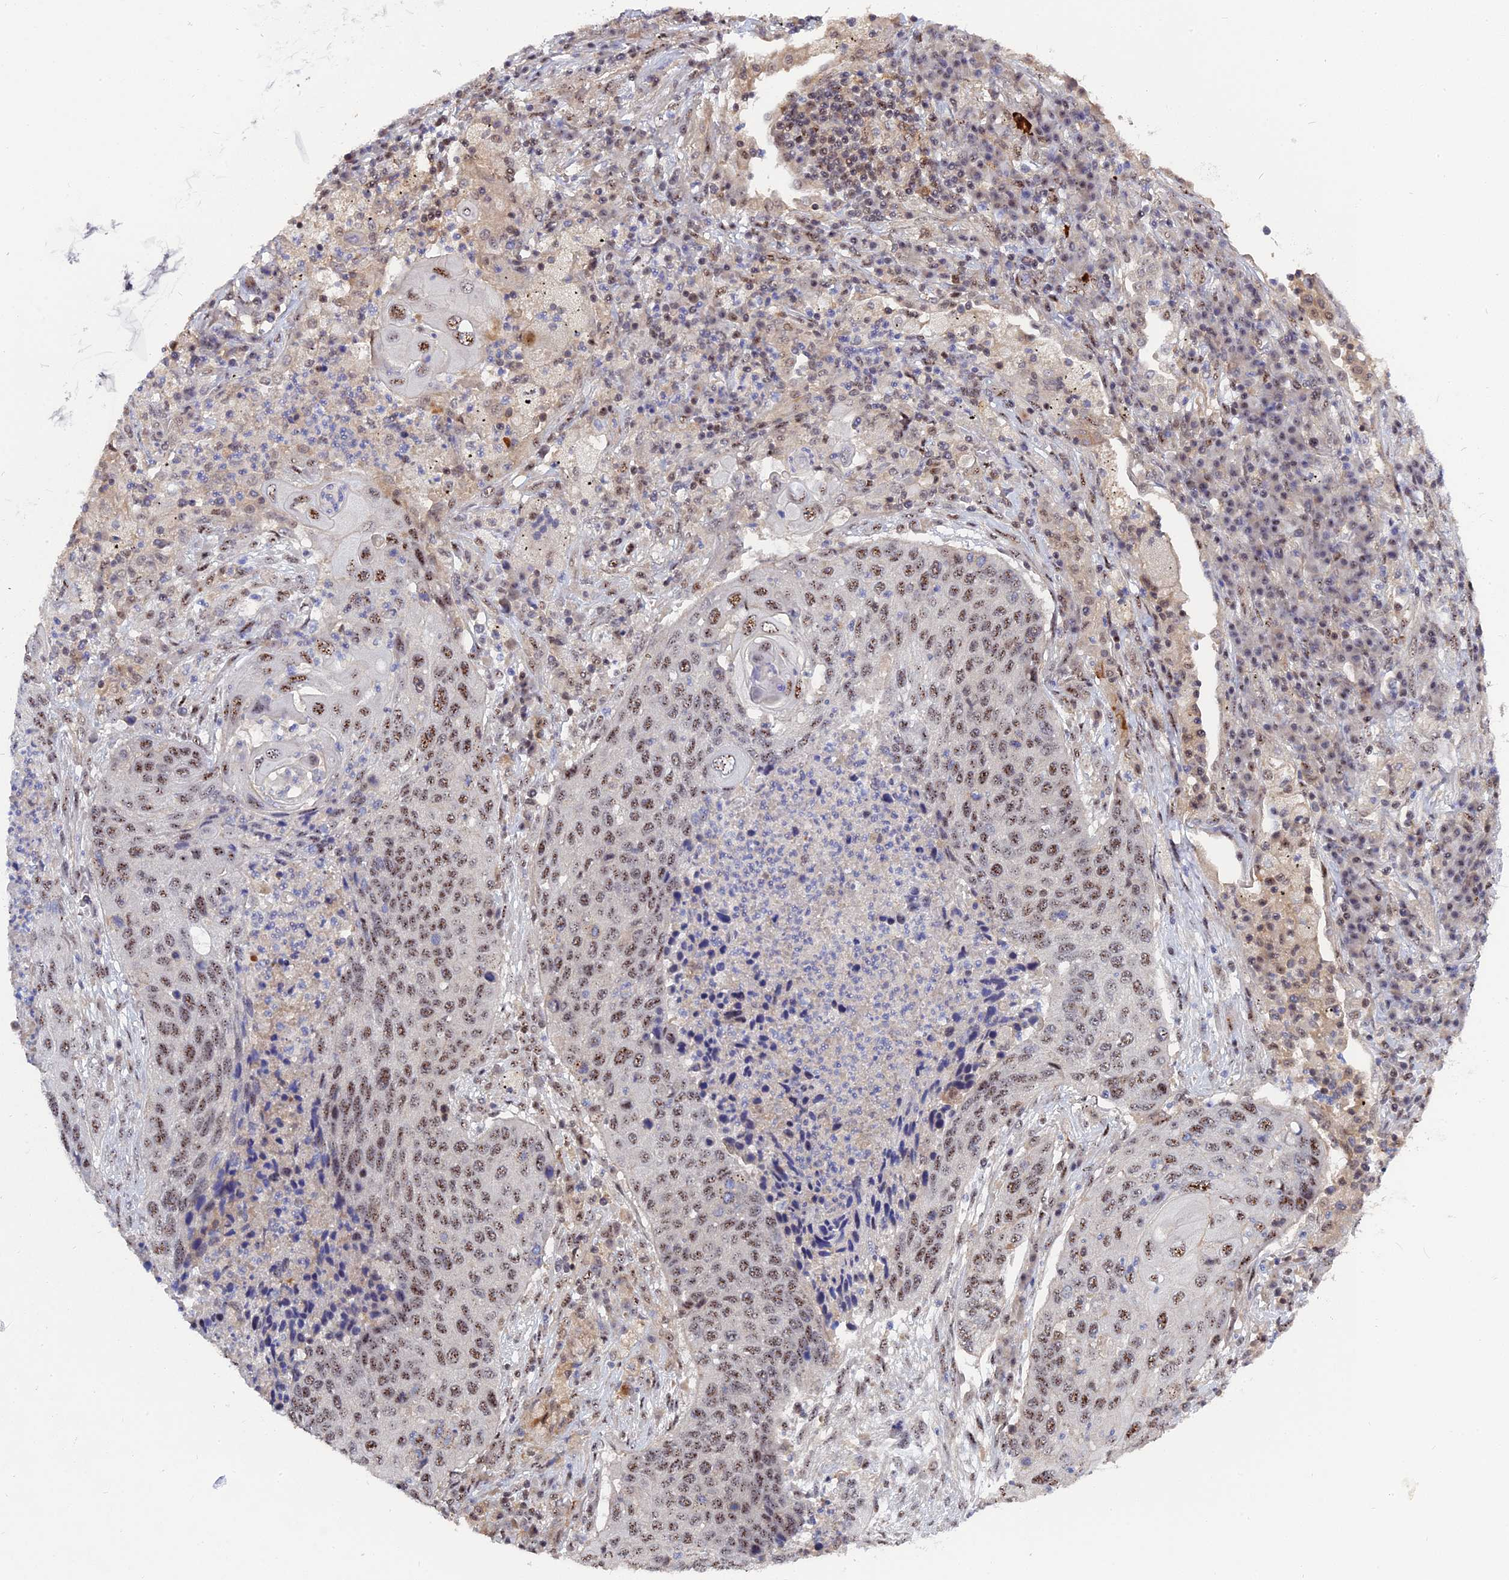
{"staining": {"intensity": "moderate", "quantity": ">75%", "location": "nuclear"}, "tissue": "lung cancer", "cell_type": "Tumor cells", "image_type": "cancer", "snomed": [{"axis": "morphology", "description": "Squamous cell carcinoma, NOS"}, {"axis": "topography", "description": "Lung"}], "caption": "DAB (3,3'-diaminobenzidine) immunohistochemical staining of human squamous cell carcinoma (lung) exhibits moderate nuclear protein expression in approximately >75% of tumor cells.", "gene": "TAB1", "patient": {"sex": "female", "age": 63}}